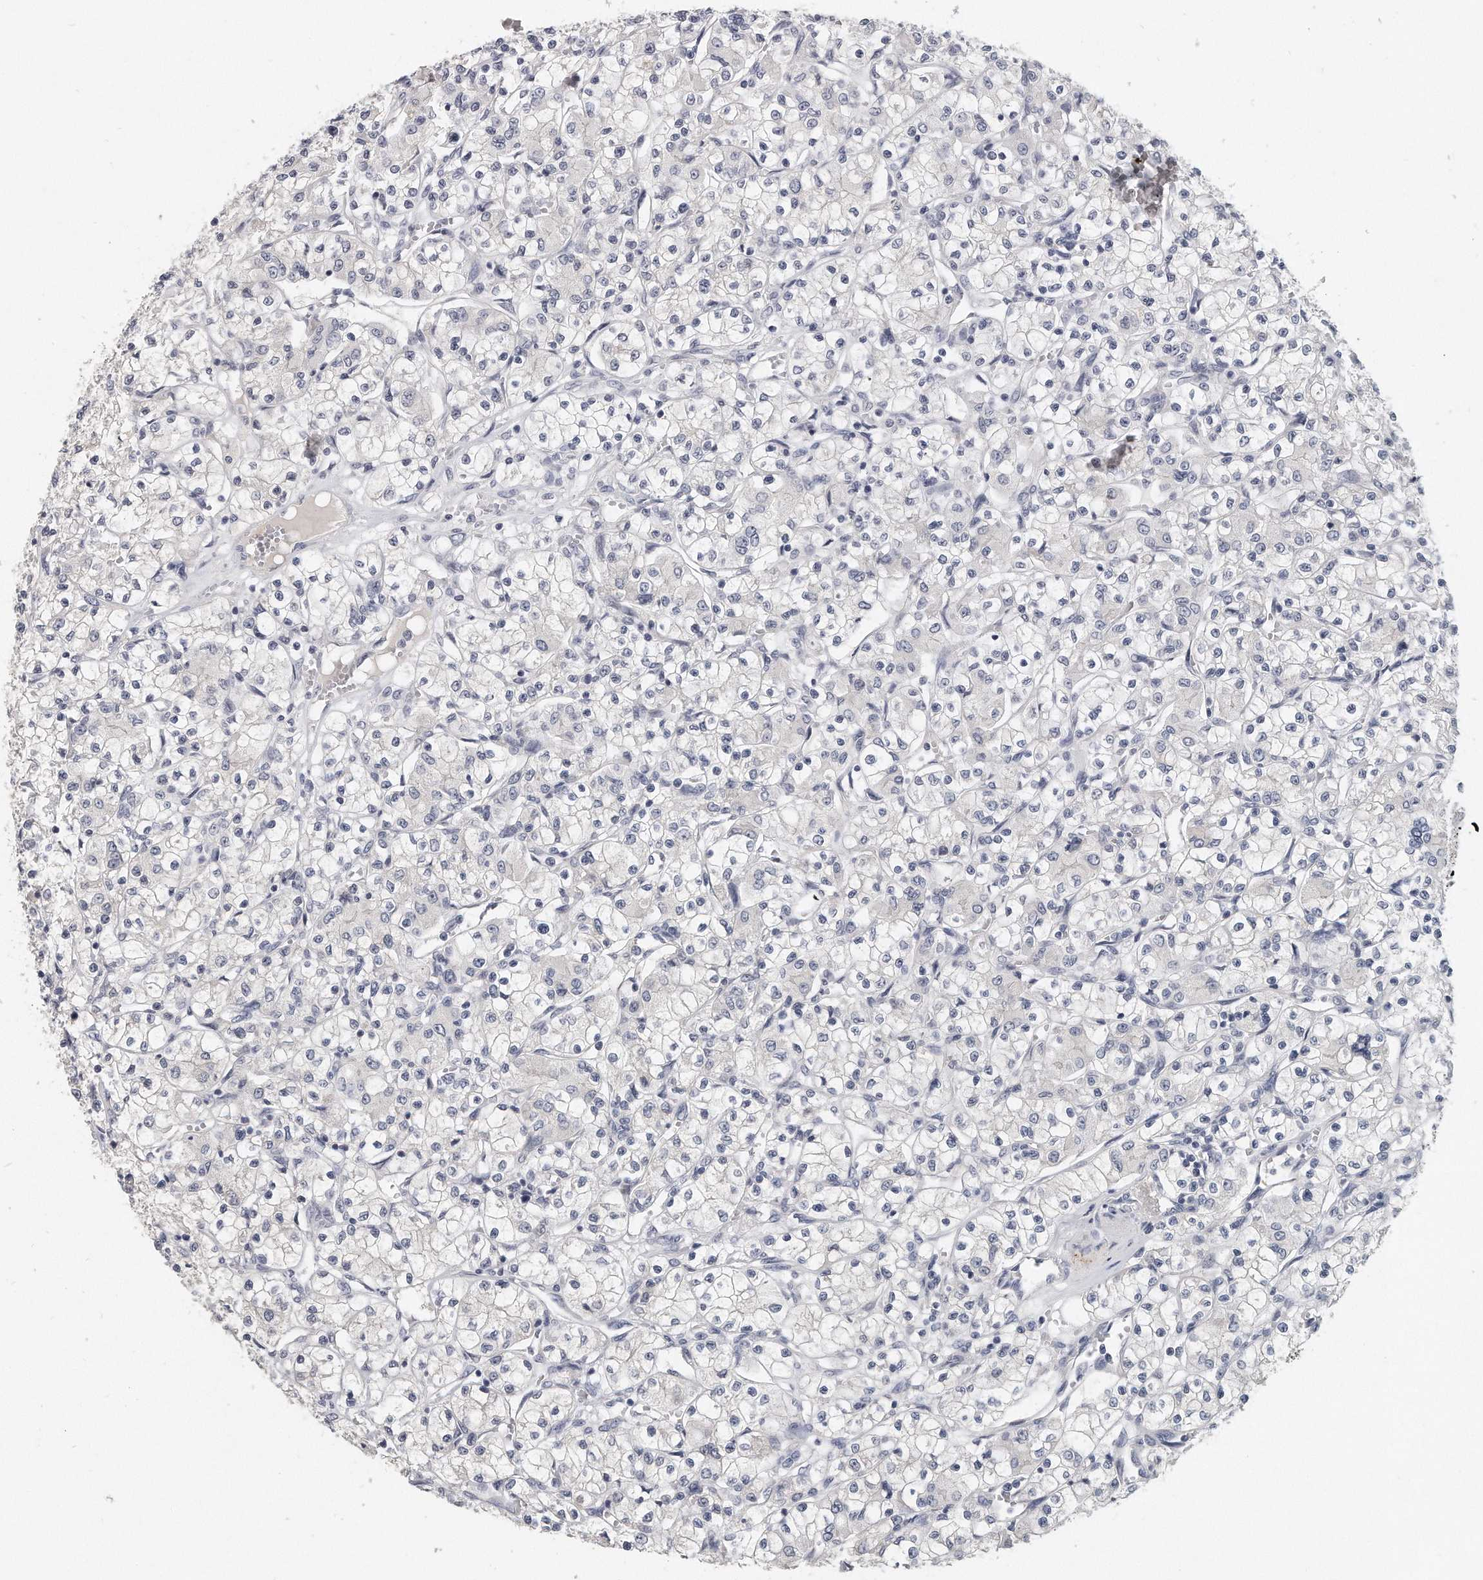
{"staining": {"intensity": "negative", "quantity": "none", "location": "none"}, "tissue": "renal cancer", "cell_type": "Tumor cells", "image_type": "cancer", "snomed": [{"axis": "morphology", "description": "Adenocarcinoma, NOS"}, {"axis": "topography", "description": "Kidney"}], "caption": "Immunohistochemical staining of renal cancer (adenocarcinoma) reveals no significant positivity in tumor cells.", "gene": "KLHL7", "patient": {"sex": "female", "age": 59}}